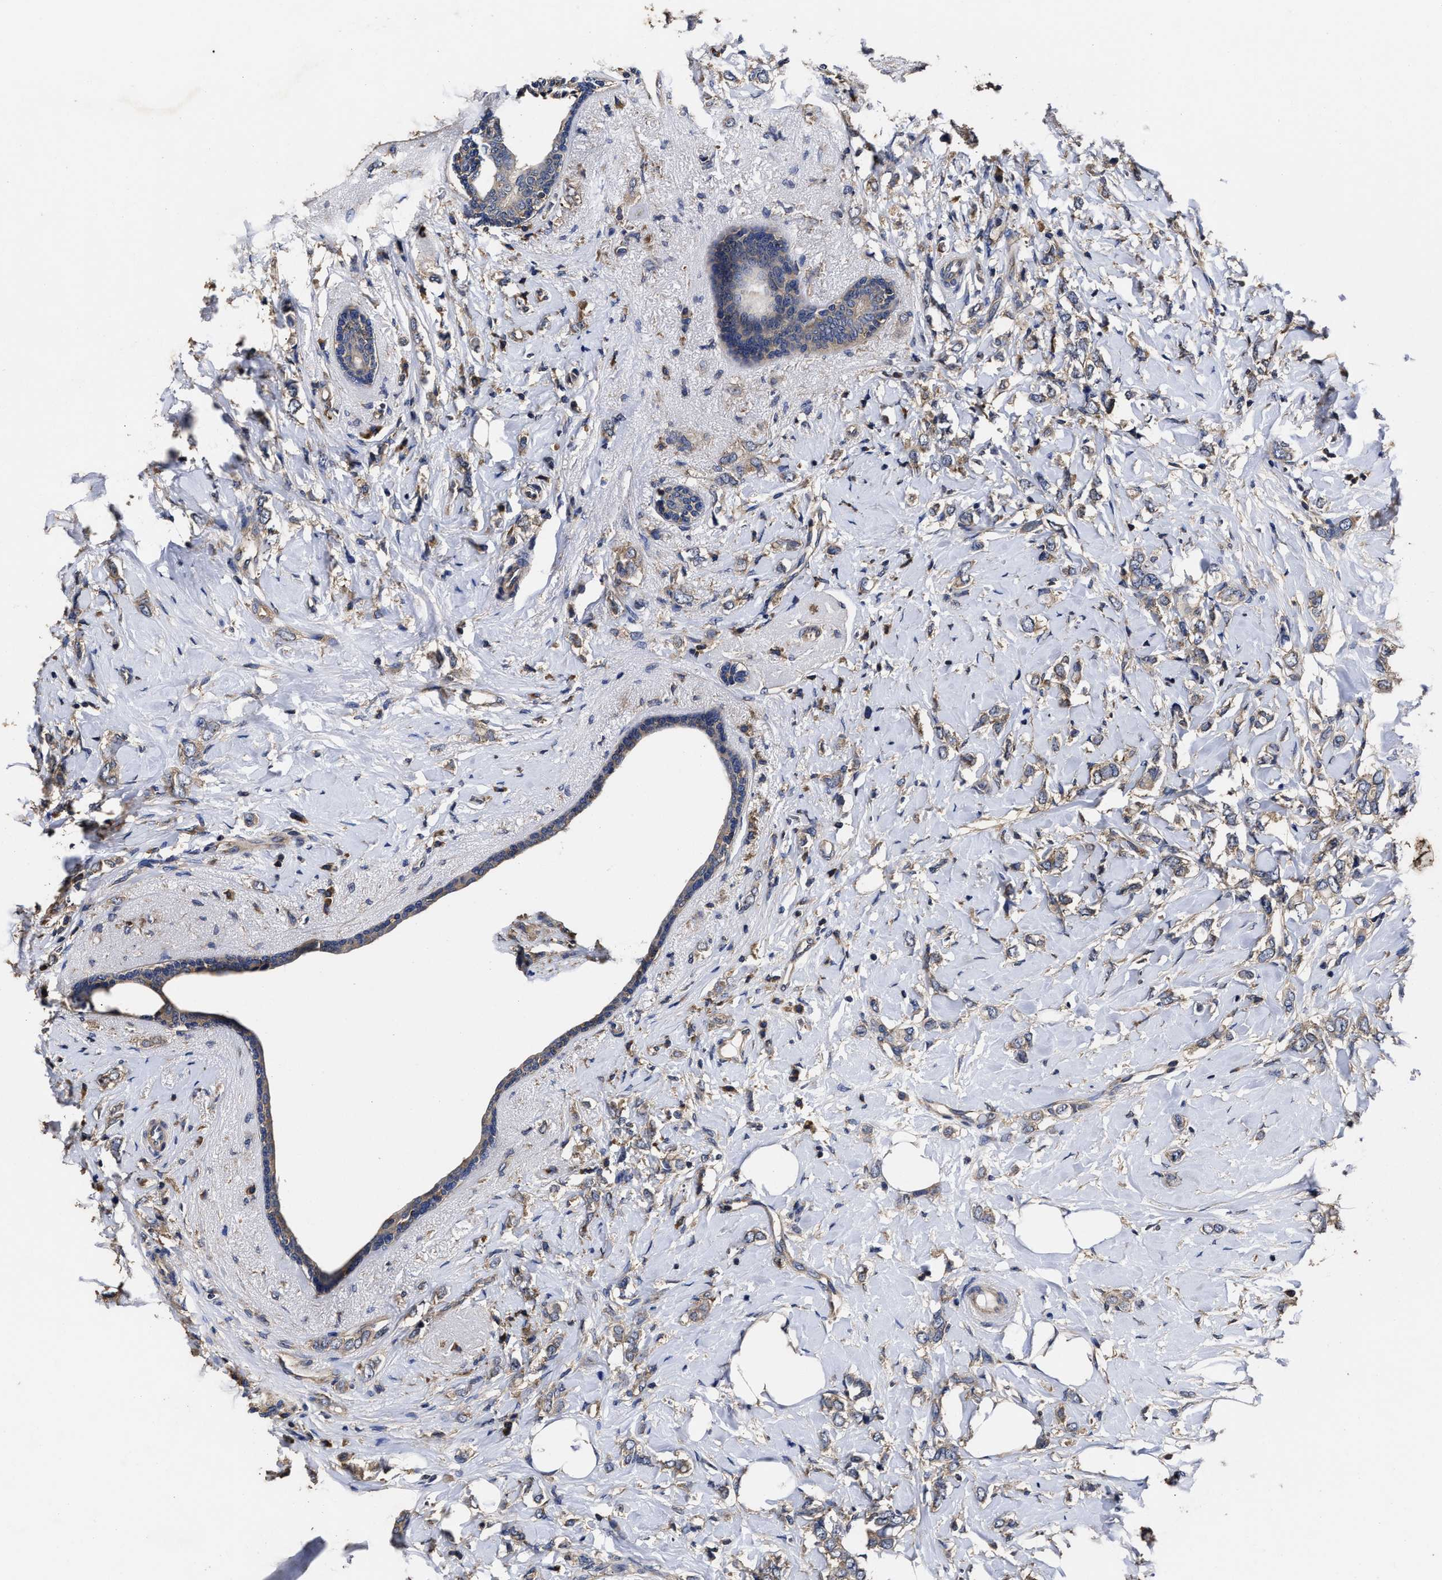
{"staining": {"intensity": "weak", "quantity": ">75%", "location": "cytoplasmic/membranous"}, "tissue": "breast cancer", "cell_type": "Tumor cells", "image_type": "cancer", "snomed": [{"axis": "morphology", "description": "Normal tissue, NOS"}, {"axis": "morphology", "description": "Lobular carcinoma"}, {"axis": "topography", "description": "Breast"}], "caption": "Tumor cells demonstrate weak cytoplasmic/membranous expression in about >75% of cells in breast lobular carcinoma.", "gene": "AVEN", "patient": {"sex": "female", "age": 47}}